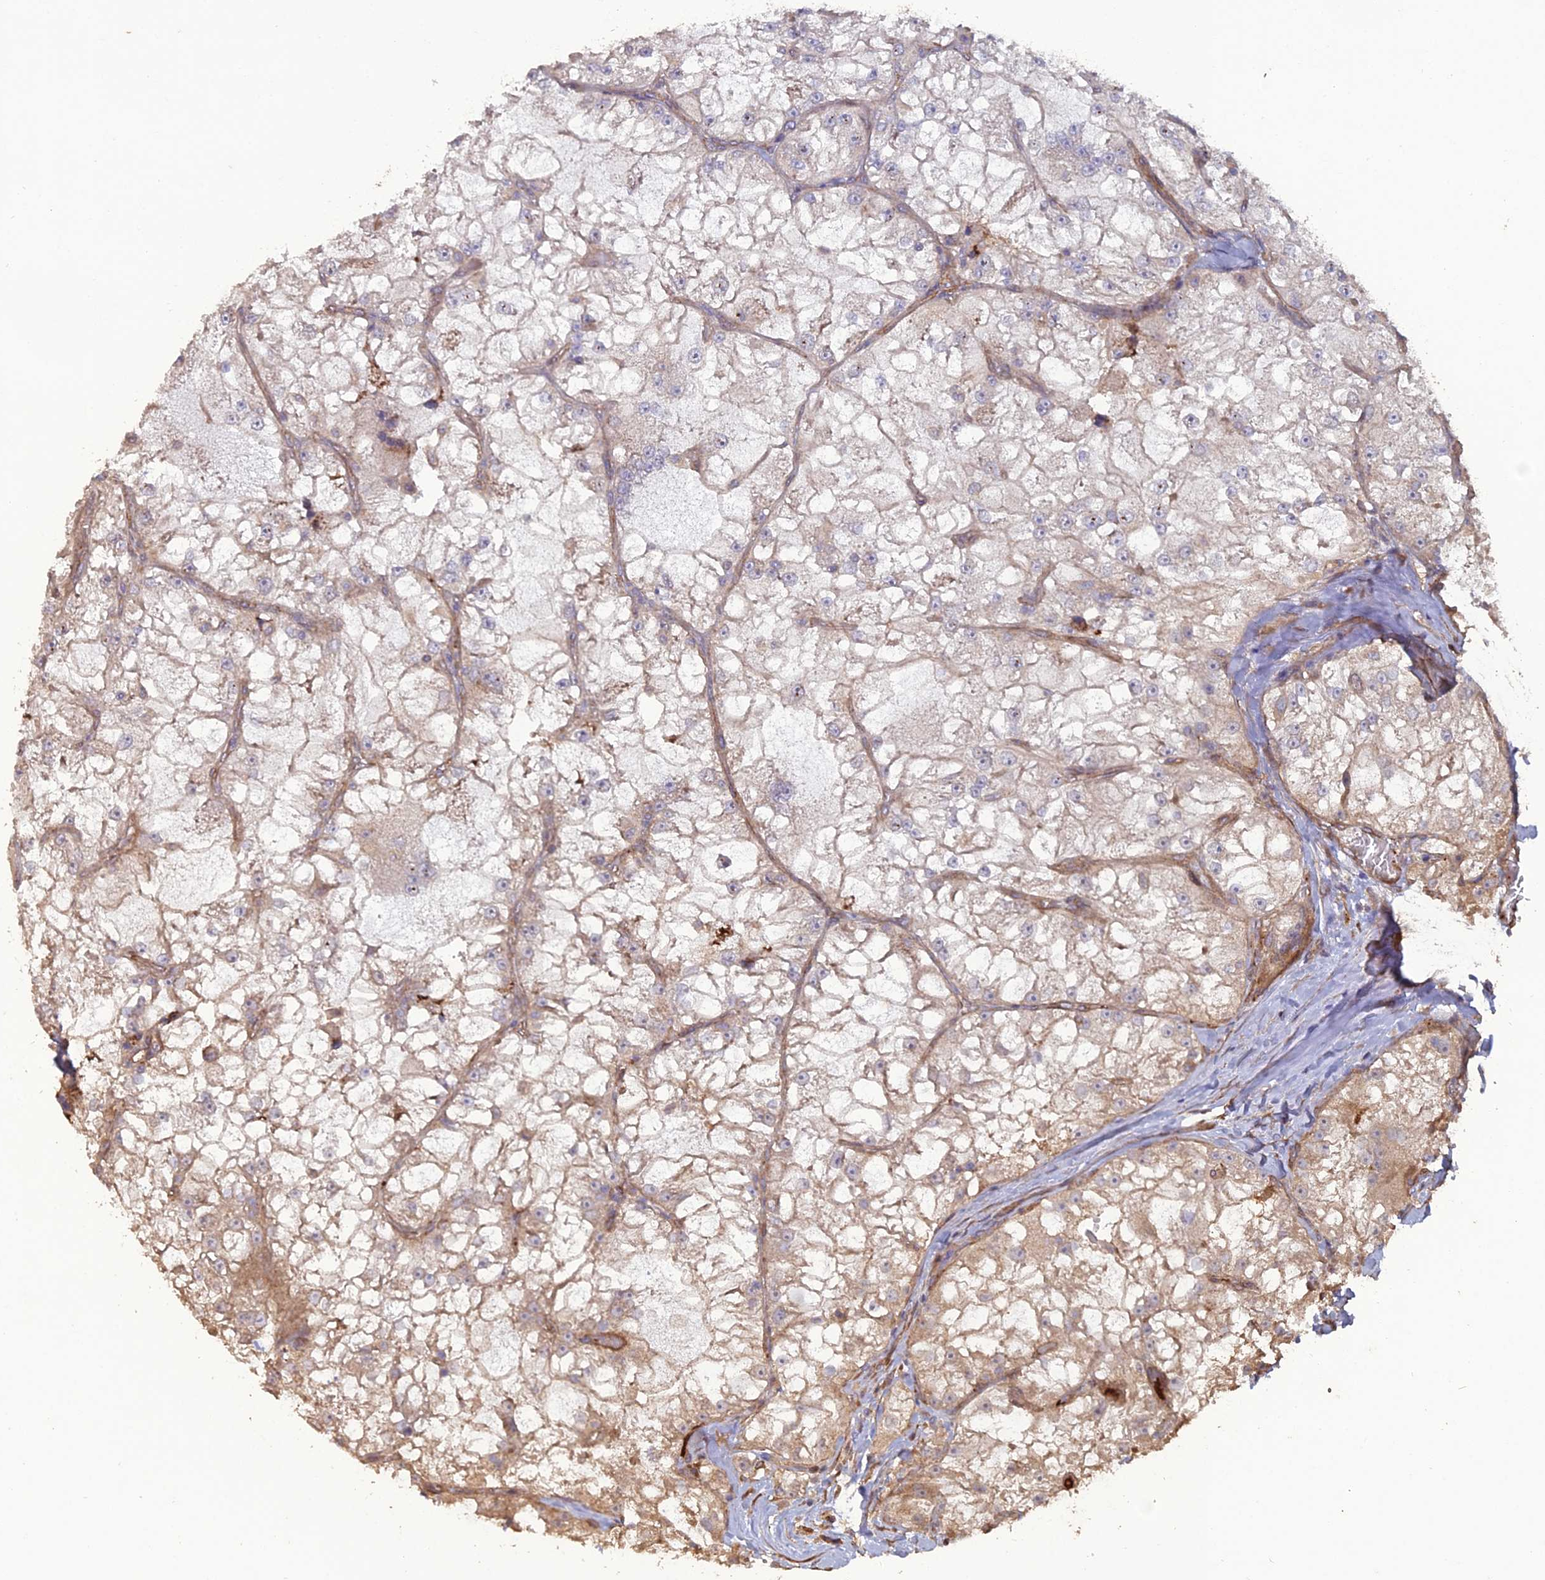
{"staining": {"intensity": "weak", "quantity": "25%-75%", "location": "cytoplasmic/membranous"}, "tissue": "renal cancer", "cell_type": "Tumor cells", "image_type": "cancer", "snomed": [{"axis": "morphology", "description": "Adenocarcinoma, NOS"}, {"axis": "topography", "description": "Kidney"}], "caption": "A histopathology image of renal adenocarcinoma stained for a protein displays weak cytoplasmic/membranous brown staining in tumor cells. Nuclei are stained in blue.", "gene": "ATP6V0A2", "patient": {"sex": "female", "age": 72}}